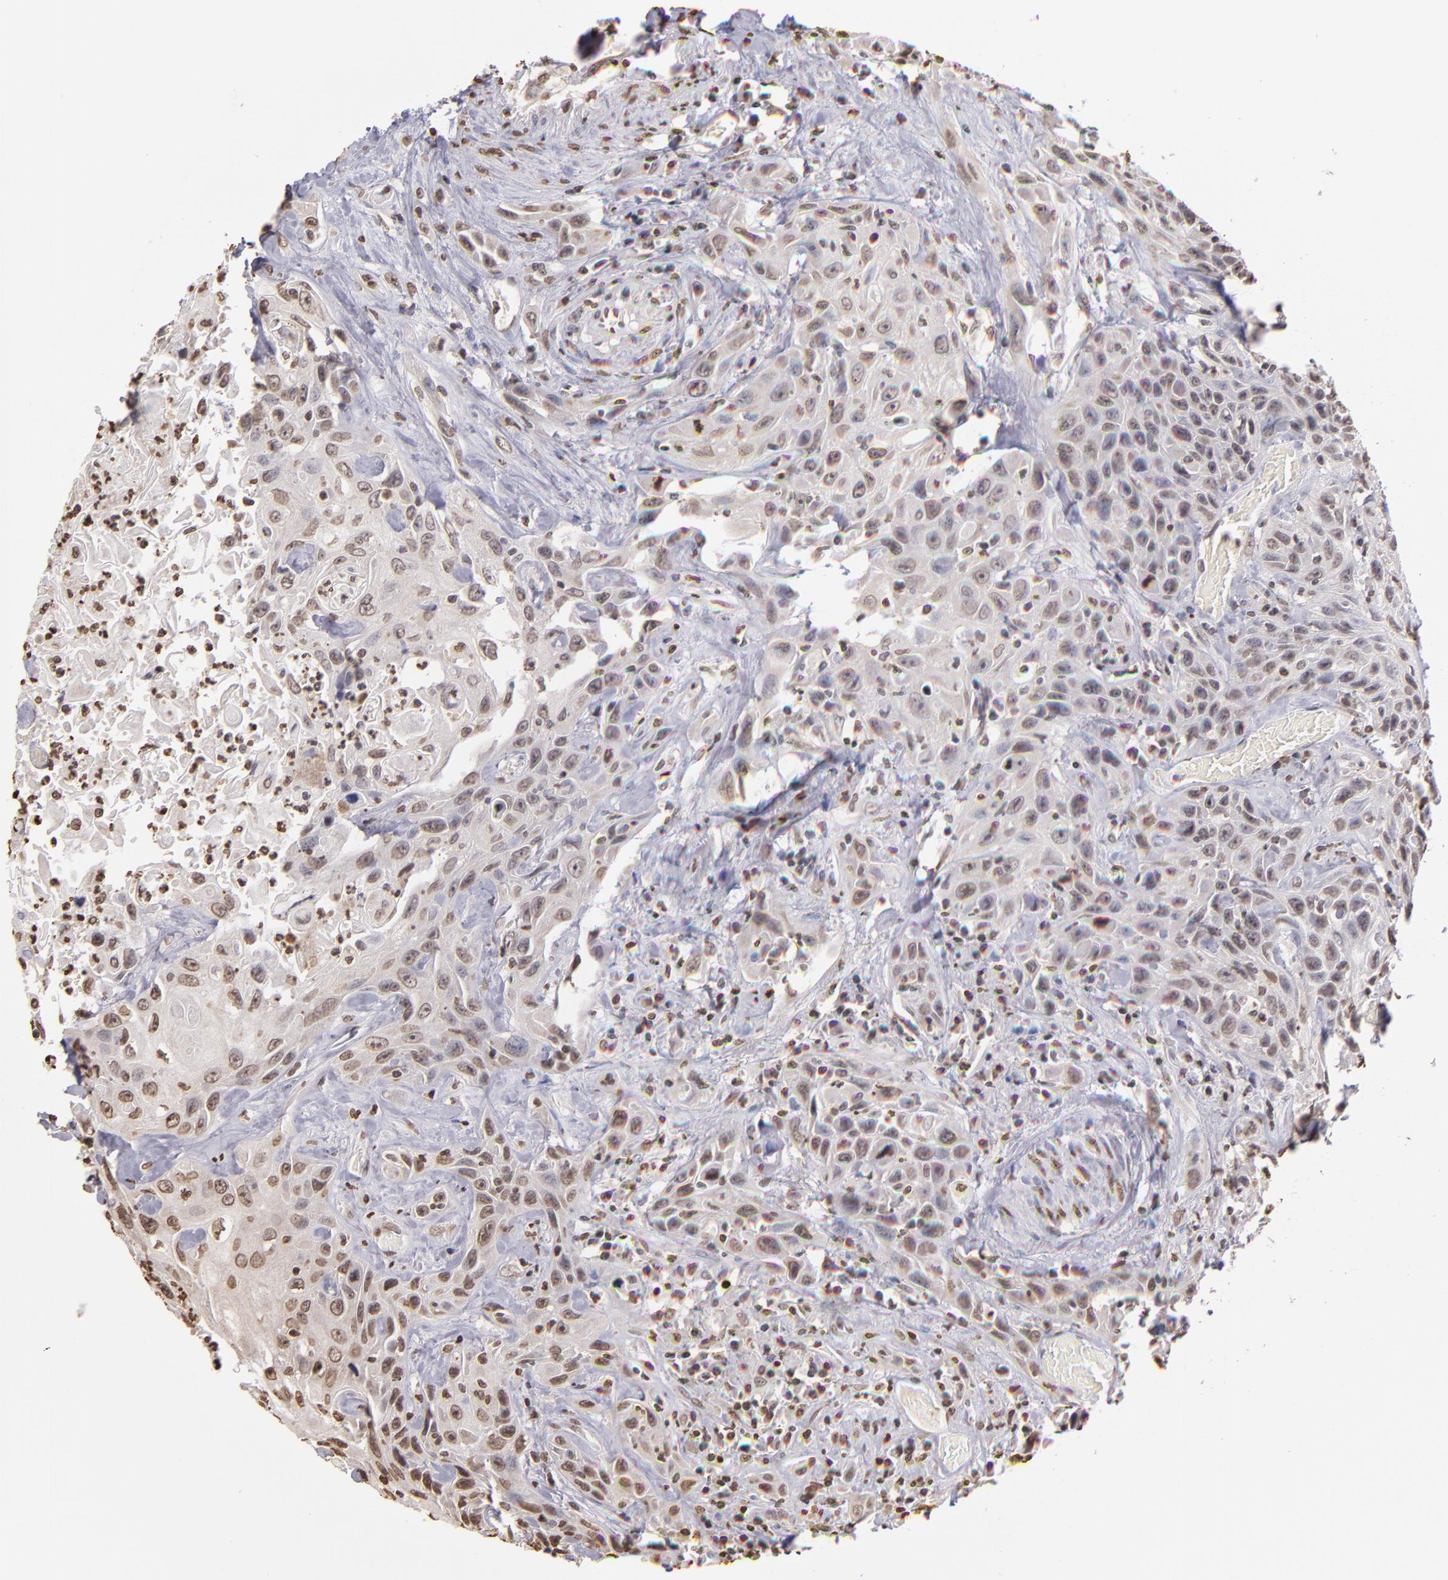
{"staining": {"intensity": "weak", "quantity": "25%-75%", "location": "nuclear"}, "tissue": "urothelial cancer", "cell_type": "Tumor cells", "image_type": "cancer", "snomed": [{"axis": "morphology", "description": "Urothelial carcinoma, High grade"}, {"axis": "topography", "description": "Urinary bladder"}], "caption": "Immunohistochemical staining of human urothelial cancer demonstrates weak nuclear protein staining in approximately 25%-75% of tumor cells.", "gene": "LBX1", "patient": {"sex": "female", "age": 84}}